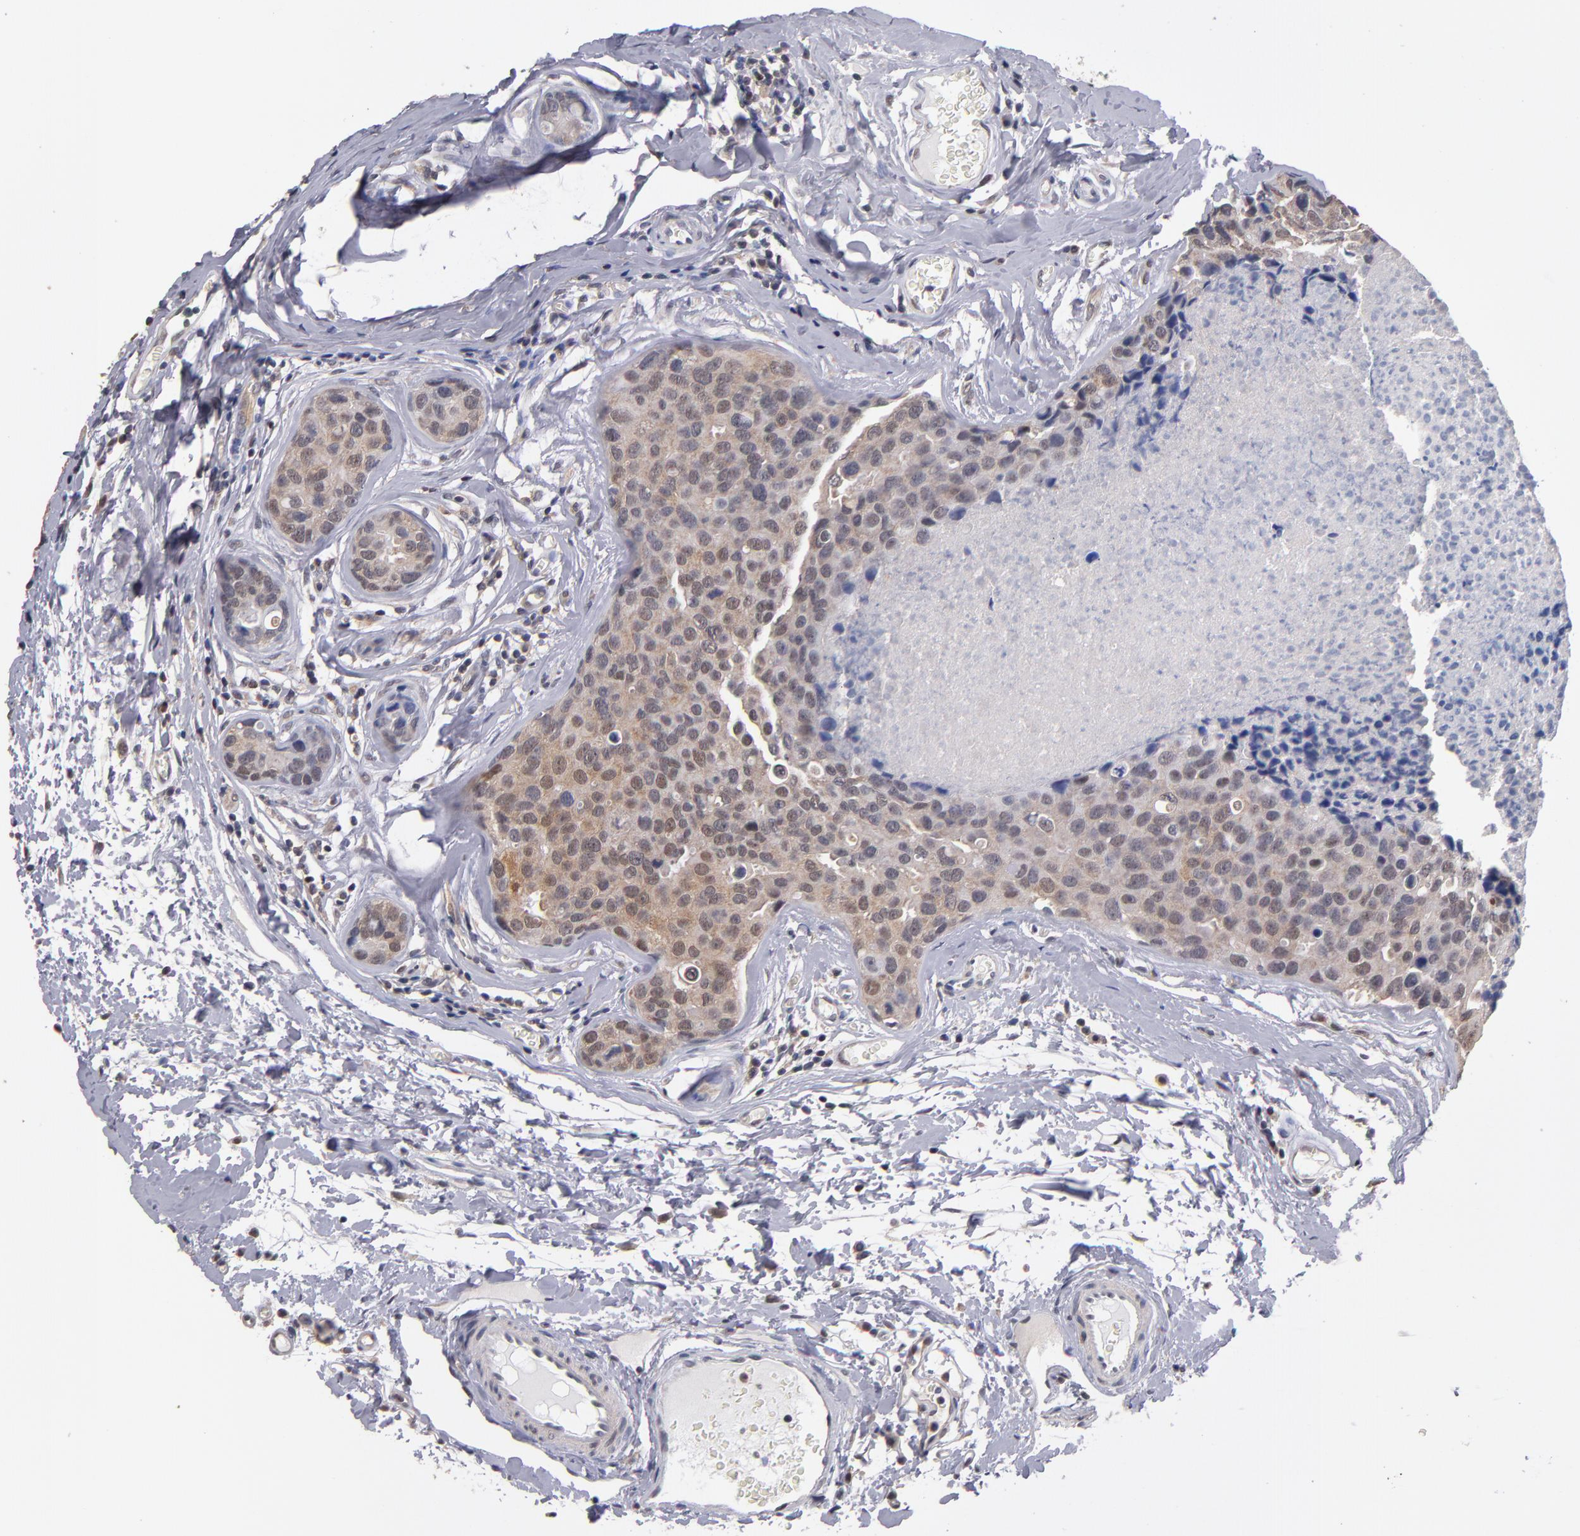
{"staining": {"intensity": "weak", "quantity": "25%-75%", "location": "cytoplasmic/membranous,nuclear"}, "tissue": "breast cancer", "cell_type": "Tumor cells", "image_type": "cancer", "snomed": [{"axis": "morphology", "description": "Duct carcinoma"}, {"axis": "topography", "description": "Breast"}], "caption": "The immunohistochemical stain highlights weak cytoplasmic/membranous and nuclear expression in tumor cells of infiltrating ductal carcinoma (breast) tissue. (IHC, brightfield microscopy, high magnification).", "gene": "PSMD10", "patient": {"sex": "female", "age": 24}}